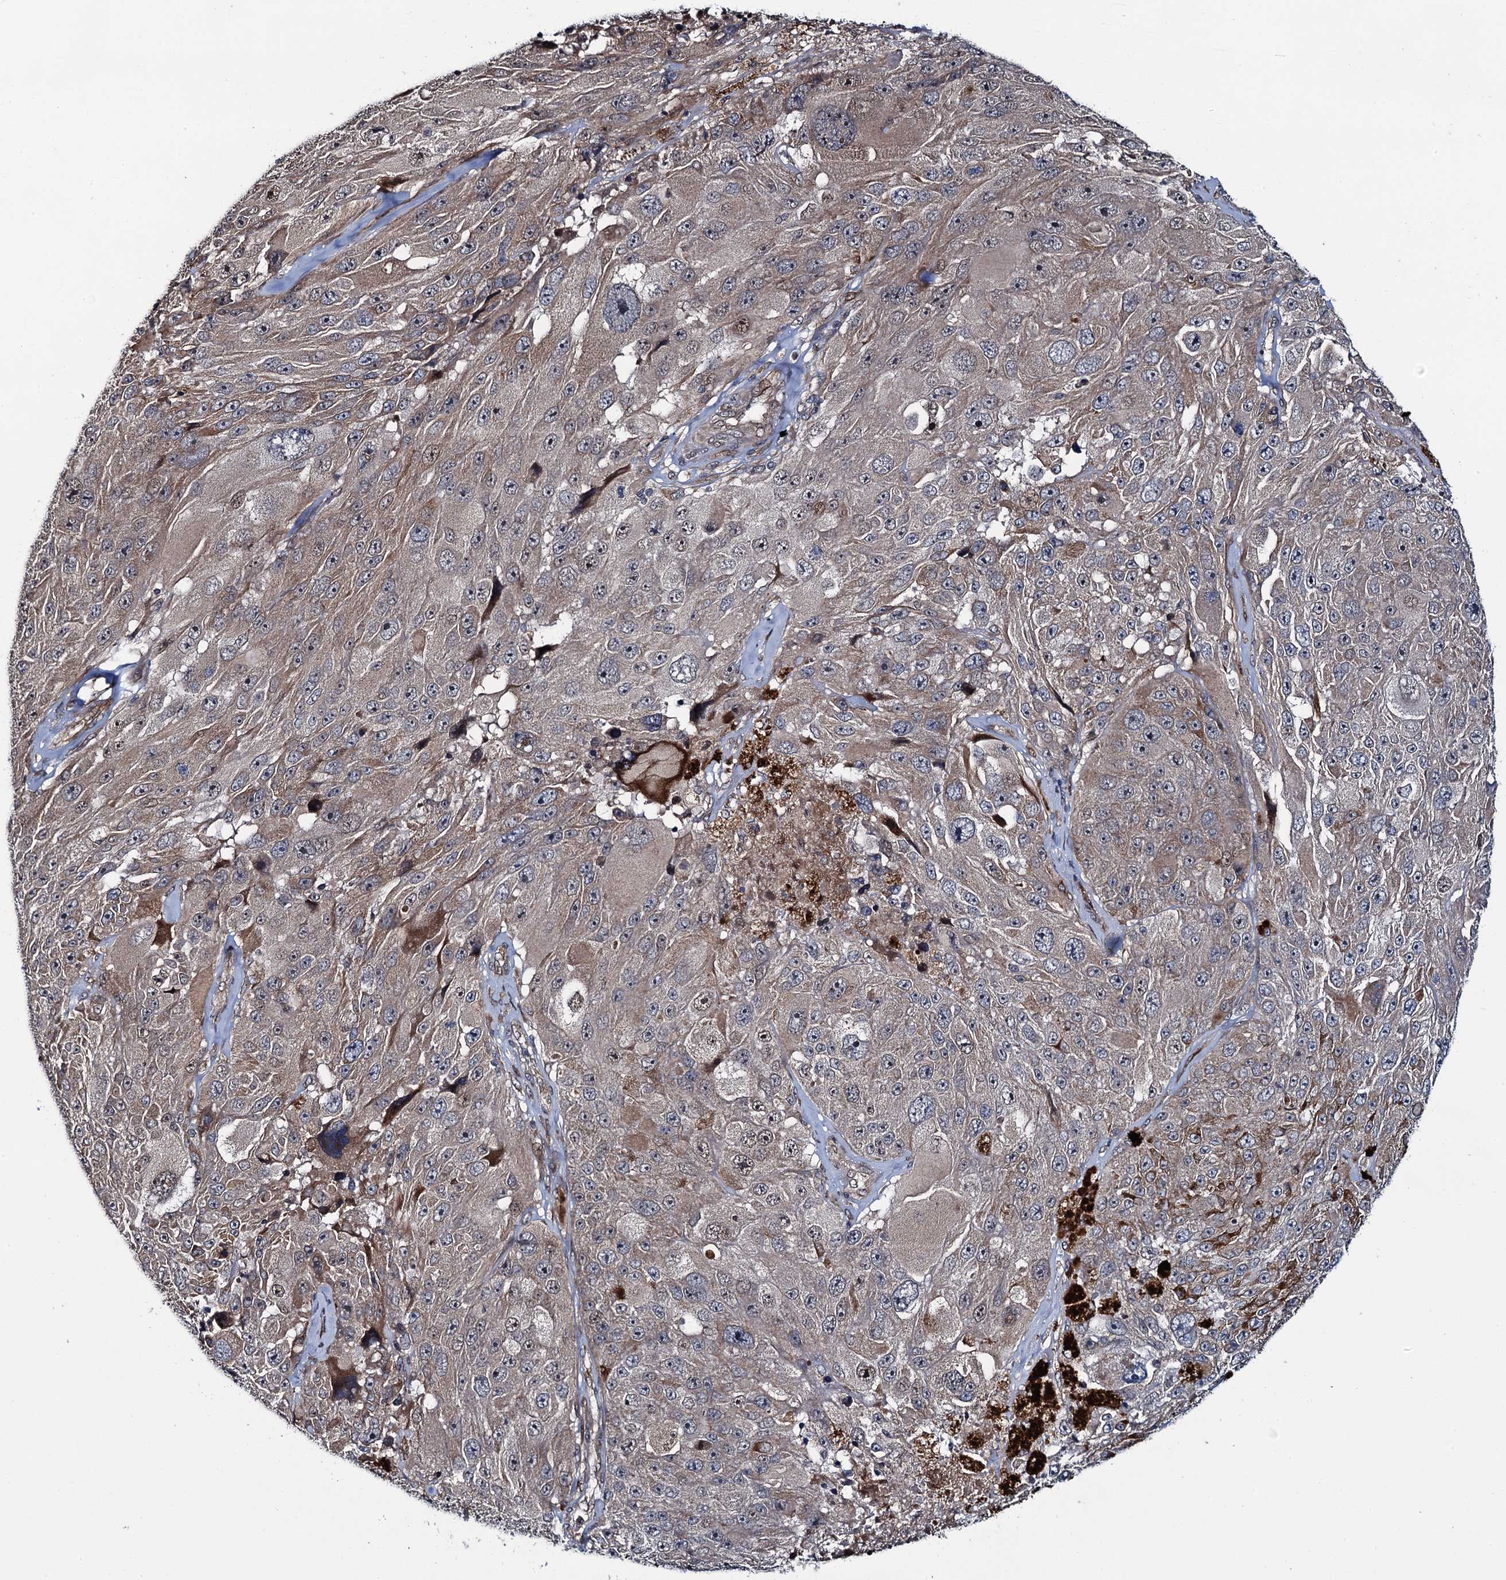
{"staining": {"intensity": "weak", "quantity": ">75%", "location": "cytoplasmic/membranous,nuclear"}, "tissue": "melanoma", "cell_type": "Tumor cells", "image_type": "cancer", "snomed": [{"axis": "morphology", "description": "Malignant melanoma, Metastatic site"}, {"axis": "topography", "description": "Lymph node"}], "caption": "Immunohistochemistry (IHC) of human melanoma displays low levels of weak cytoplasmic/membranous and nuclear positivity in approximately >75% of tumor cells.", "gene": "EVX2", "patient": {"sex": "male", "age": 62}}